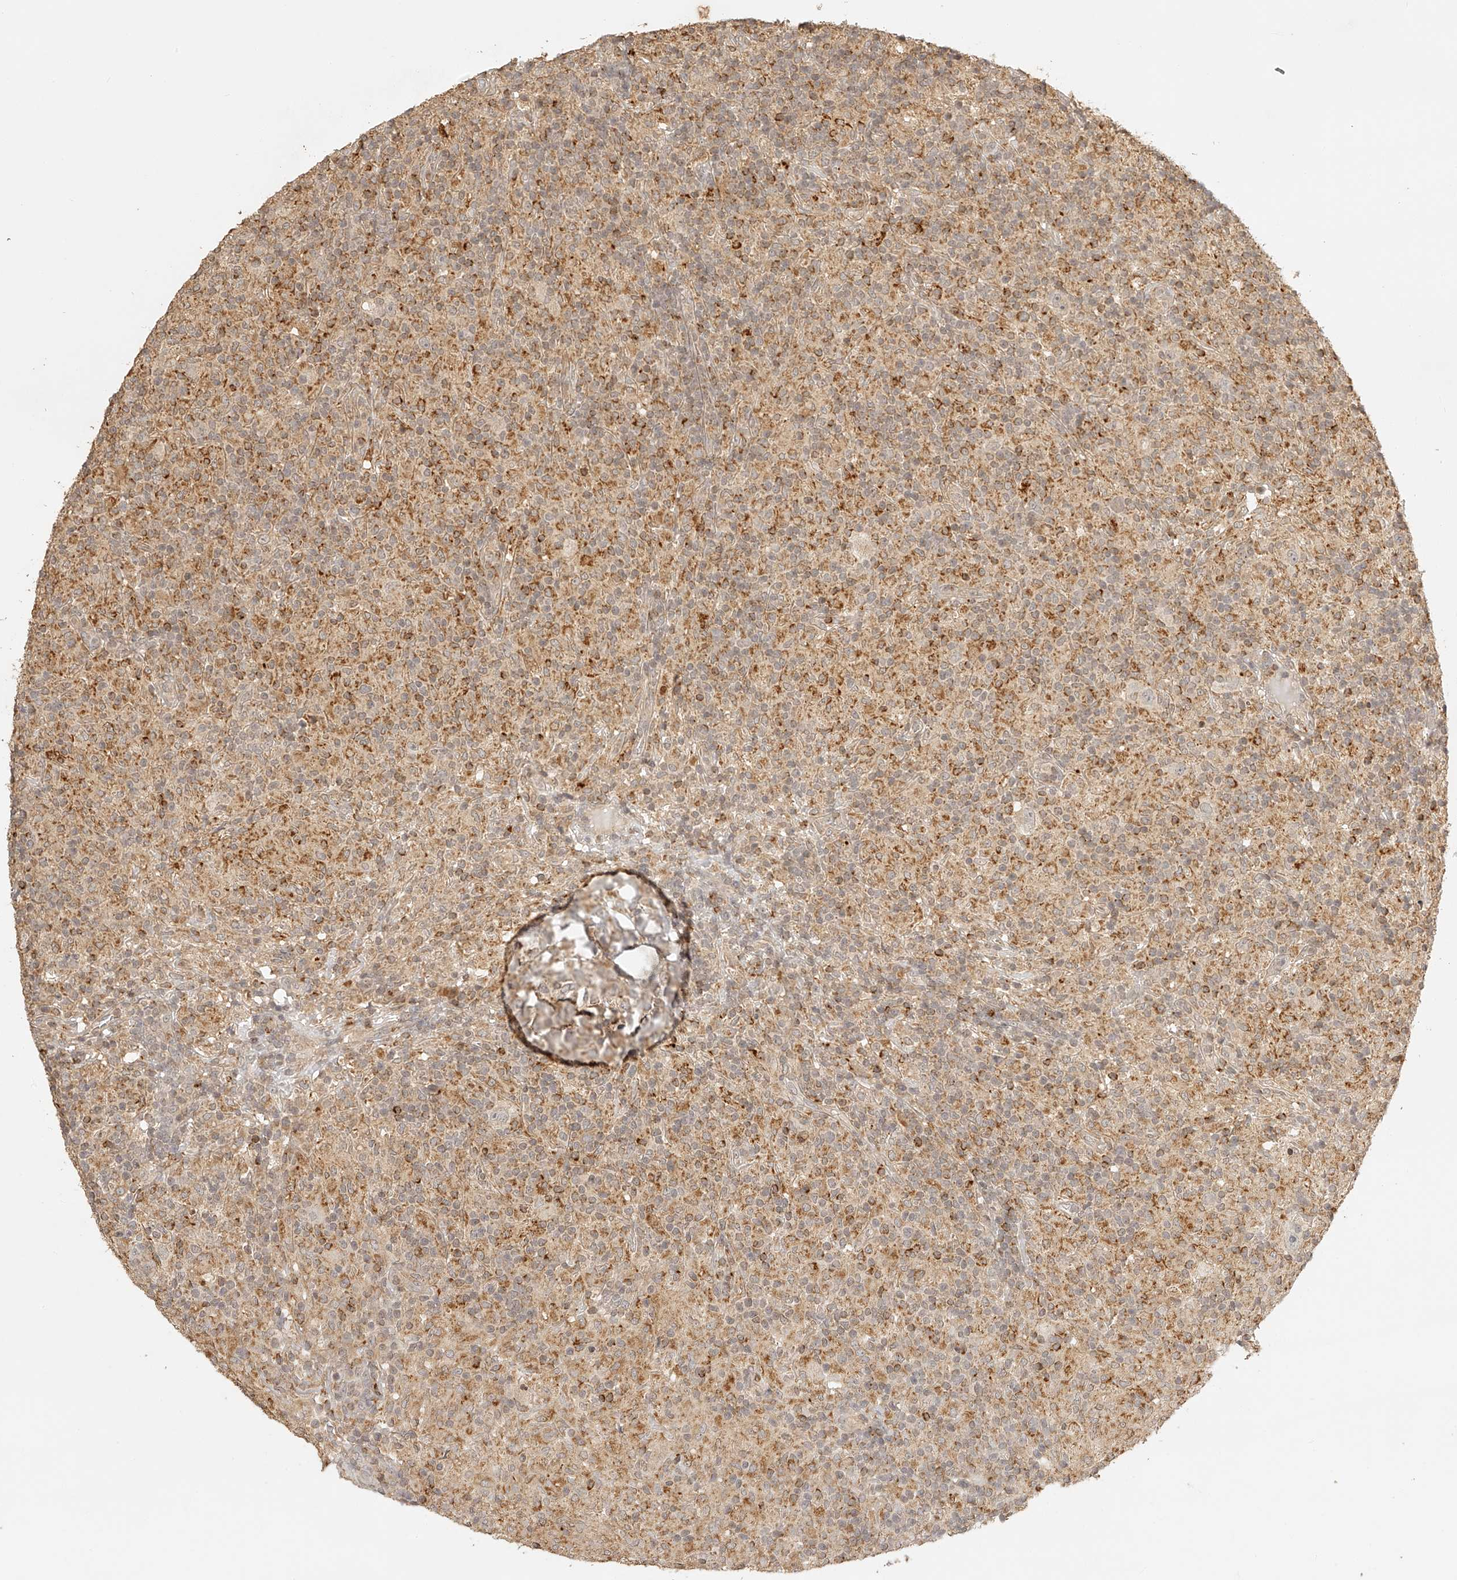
{"staining": {"intensity": "negative", "quantity": "none", "location": "none"}, "tissue": "lymphoma", "cell_type": "Tumor cells", "image_type": "cancer", "snomed": [{"axis": "morphology", "description": "Hodgkin's disease, NOS"}, {"axis": "topography", "description": "Lymph node"}], "caption": "Immunohistochemistry of human Hodgkin's disease displays no staining in tumor cells. The staining was performed using DAB to visualize the protein expression in brown, while the nuclei were stained in blue with hematoxylin (Magnification: 20x).", "gene": "BCL2L11", "patient": {"sex": "male", "age": 70}}